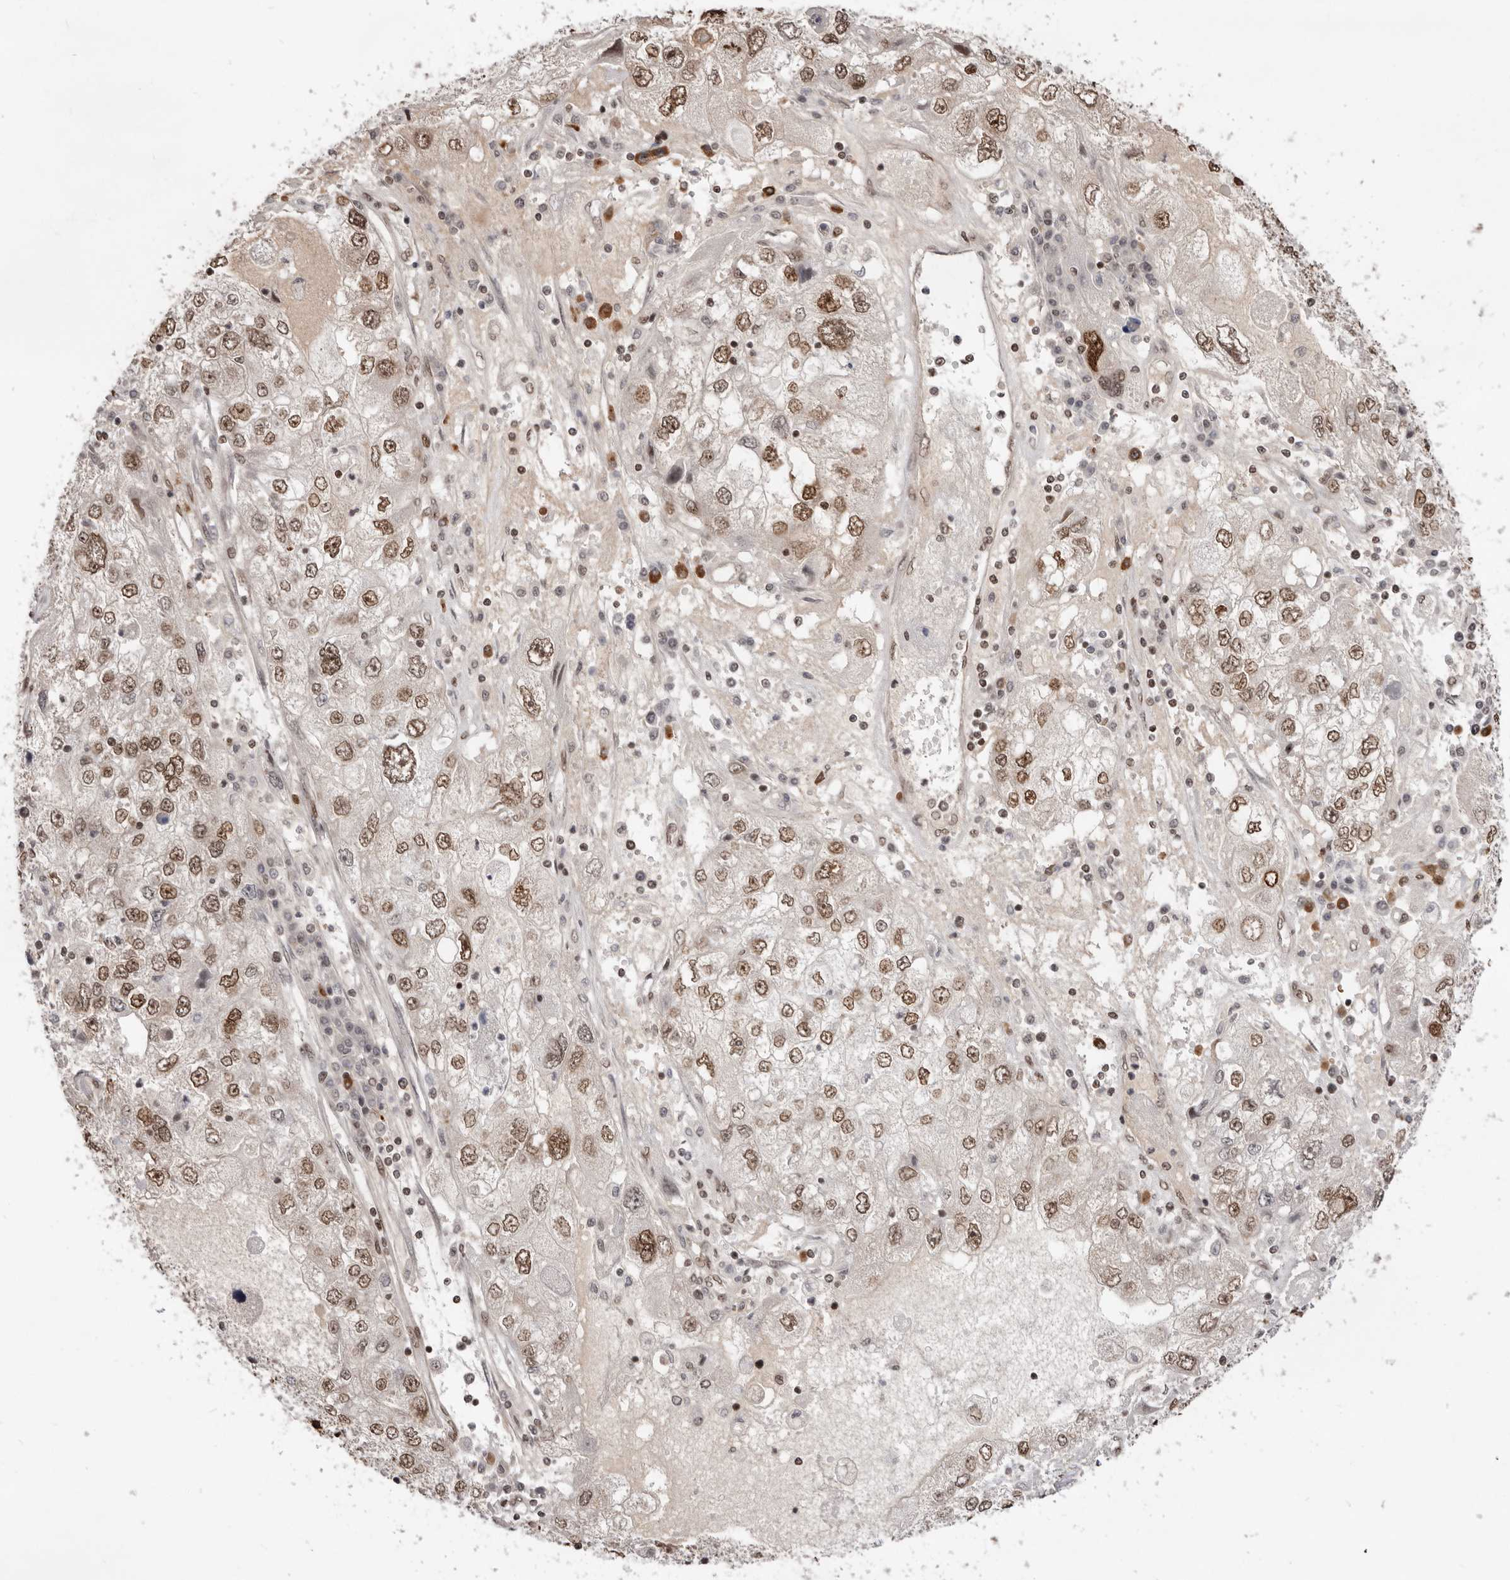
{"staining": {"intensity": "strong", "quantity": ">75%", "location": "nuclear"}, "tissue": "endometrial cancer", "cell_type": "Tumor cells", "image_type": "cancer", "snomed": [{"axis": "morphology", "description": "Adenocarcinoma, NOS"}, {"axis": "topography", "description": "Endometrium"}], "caption": "Immunohistochemistry of endometrial cancer shows high levels of strong nuclear positivity in approximately >75% of tumor cells.", "gene": "CHTOP", "patient": {"sex": "female", "age": 49}}